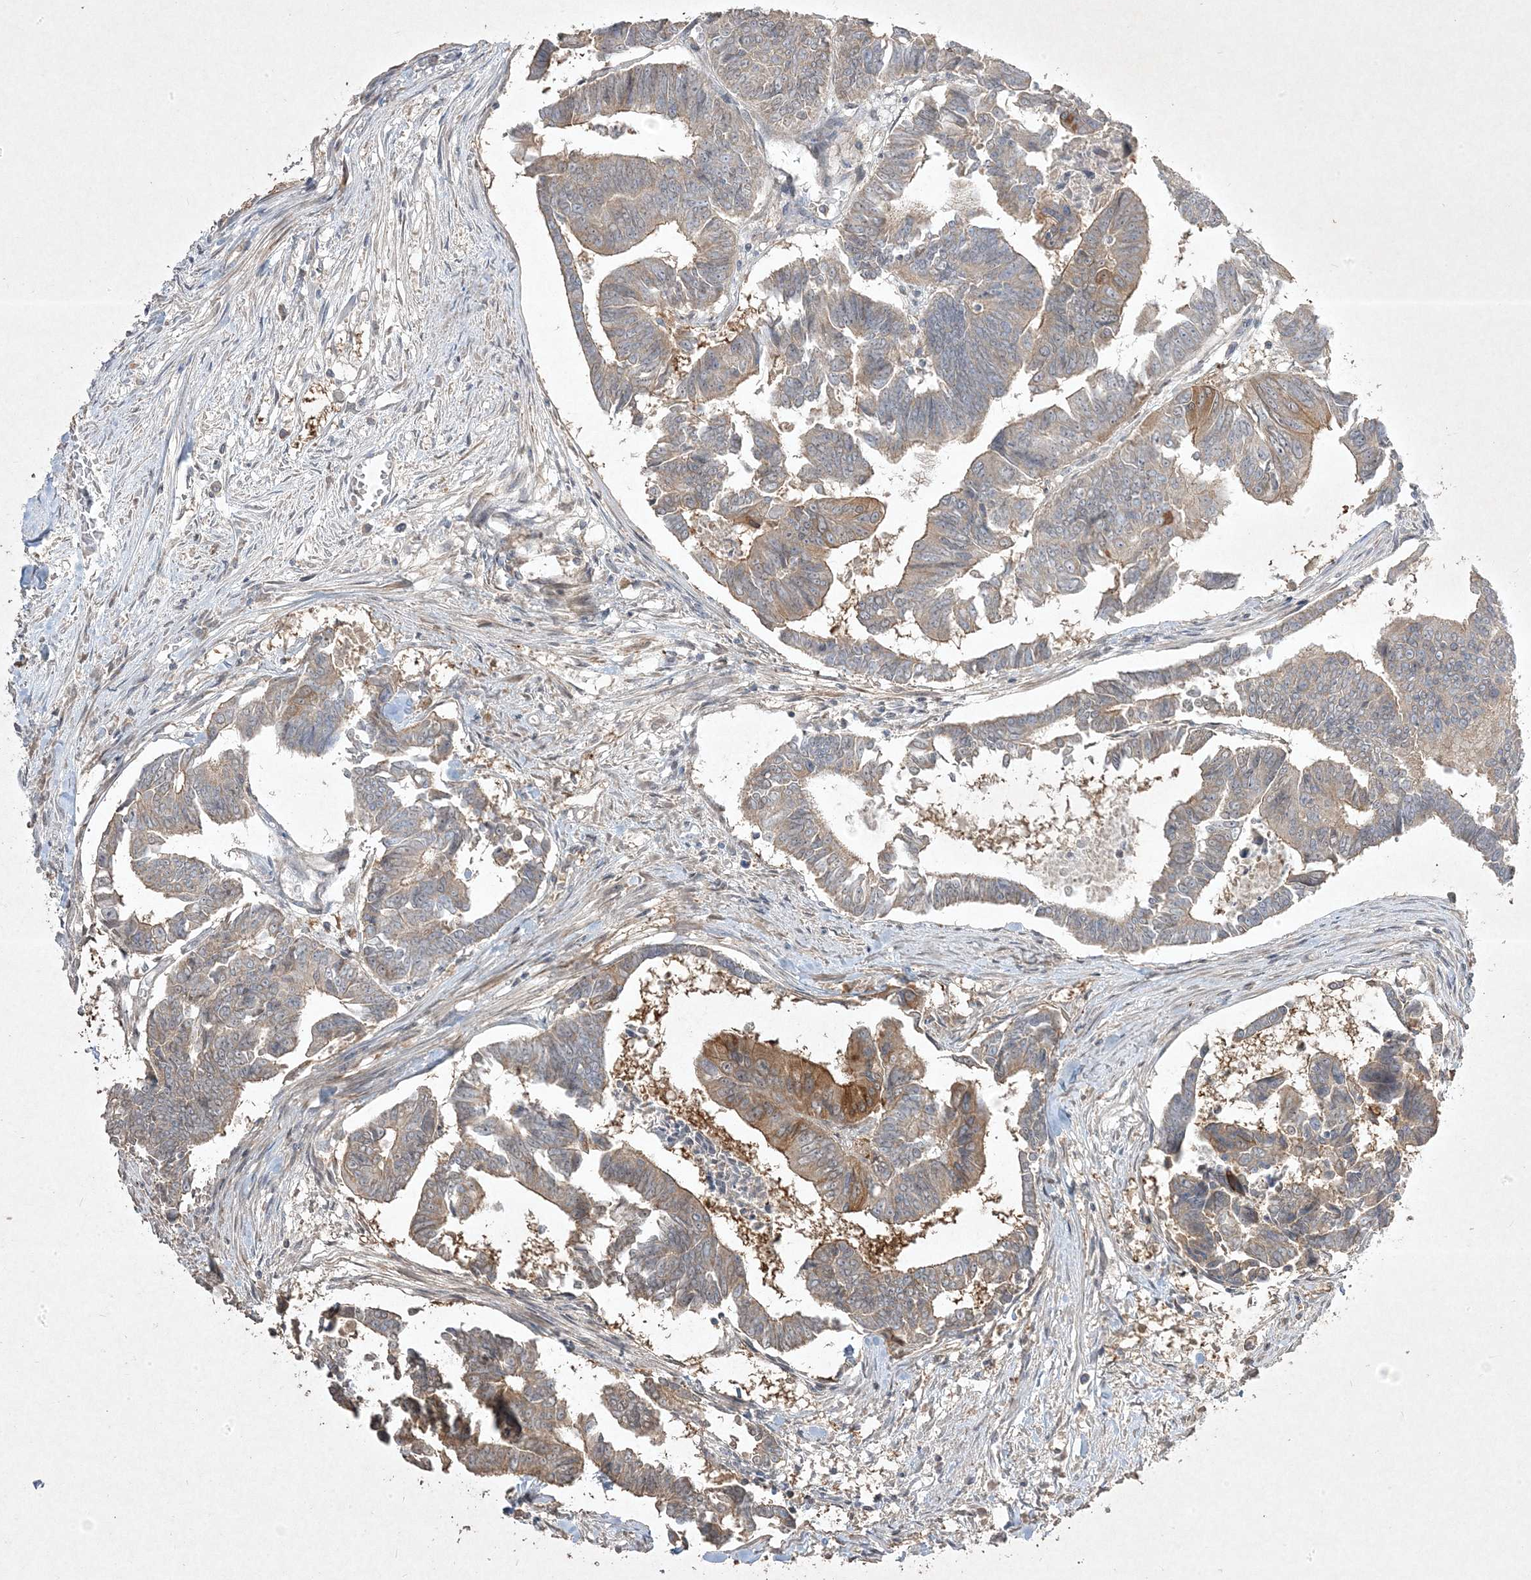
{"staining": {"intensity": "moderate", "quantity": "<25%", "location": "cytoplasmic/membranous"}, "tissue": "colorectal cancer", "cell_type": "Tumor cells", "image_type": "cancer", "snomed": [{"axis": "morphology", "description": "Adenocarcinoma, NOS"}, {"axis": "topography", "description": "Rectum"}], "caption": "A micrograph of human colorectal adenocarcinoma stained for a protein shows moderate cytoplasmic/membranous brown staining in tumor cells.", "gene": "RGL4", "patient": {"sex": "female", "age": 65}}